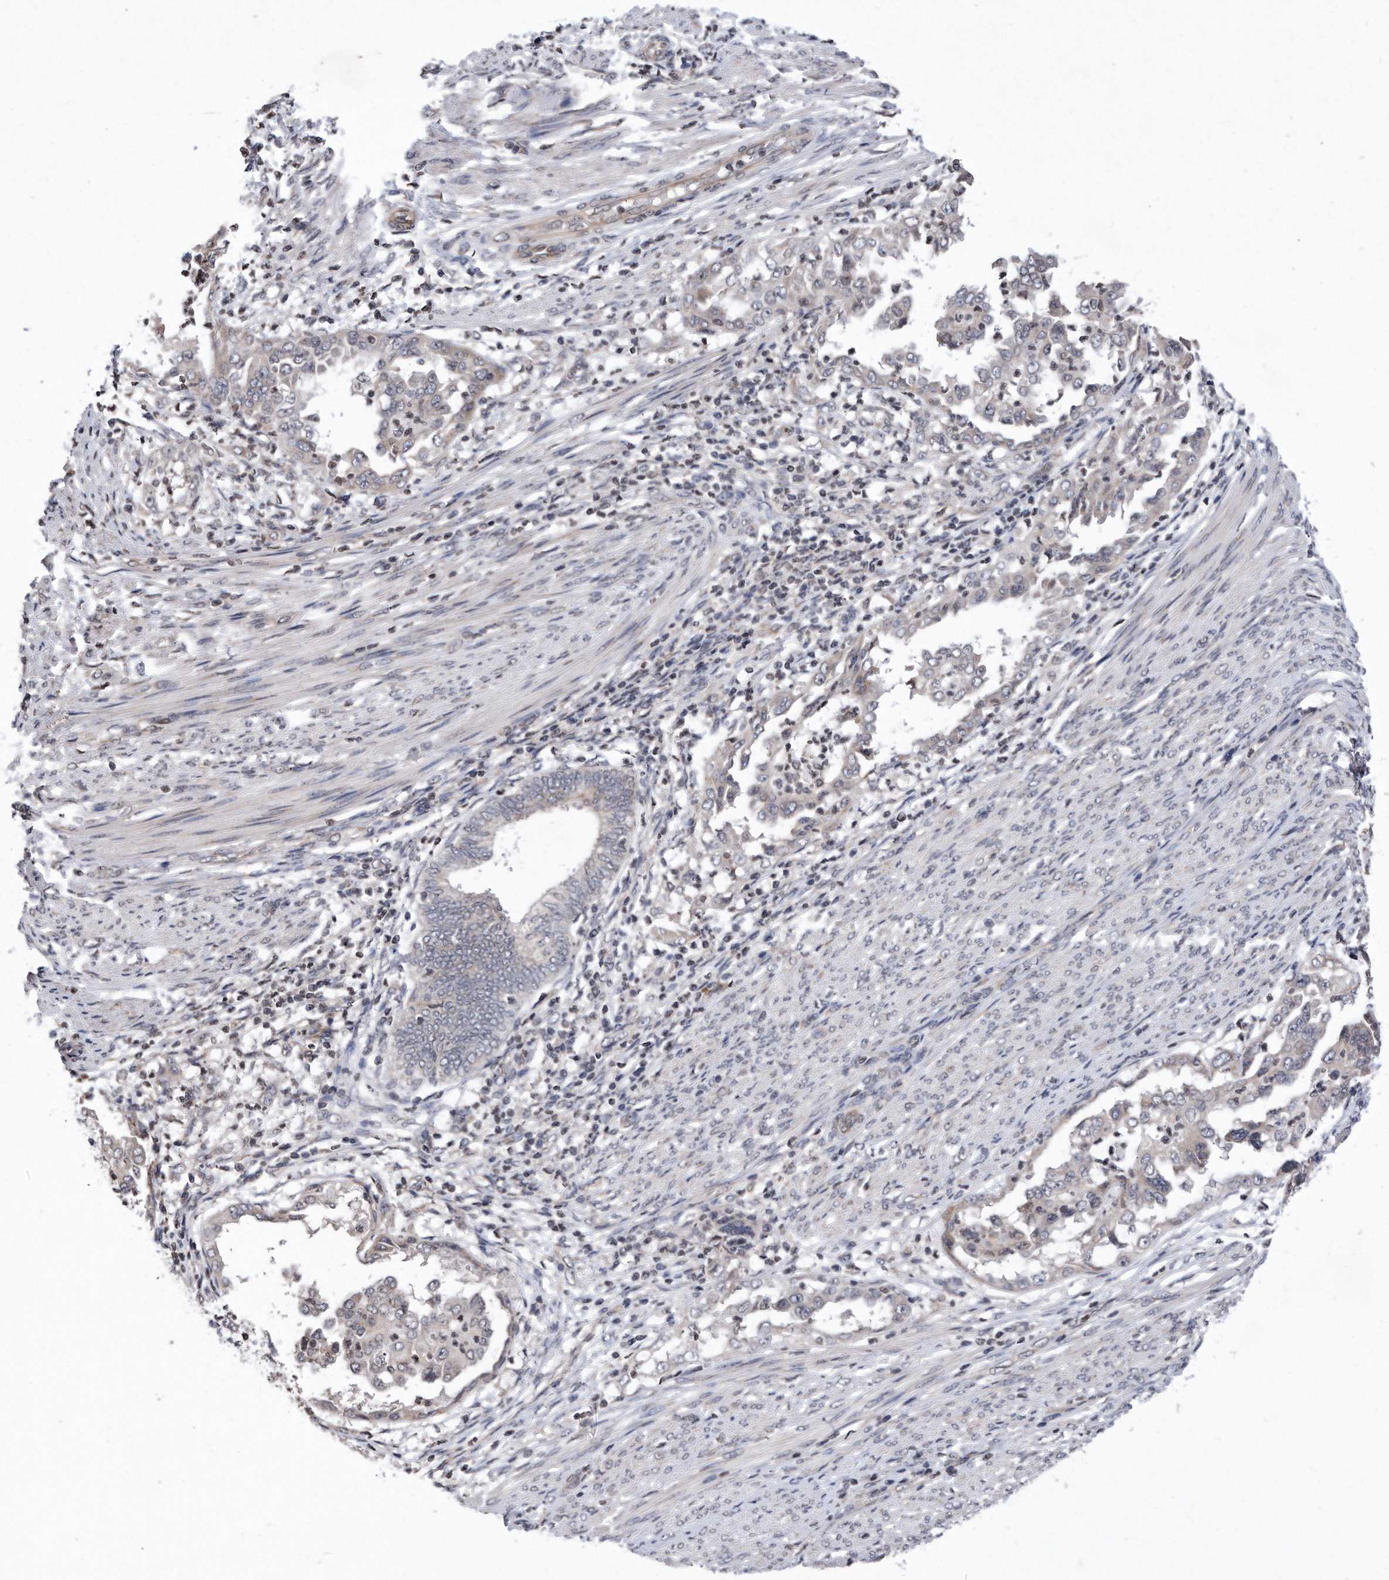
{"staining": {"intensity": "negative", "quantity": "none", "location": "none"}, "tissue": "endometrial cancer", "cell_type": "Tumor cells", "image_type": "cancer", "snomed": [{"axis": "morphology", "description": "Adenocarcinoma, NOS"}, {"axis": "topography", "description": "Endometrium"}], "caption": "Endometrial adenocarcinoma was stained to show a protein in brown. There is no significant staining in tumor cells. (DAB immunohistochemistry visualized using brightfield microscopy, high magnification).", "gene": "DAB1", "patient": {"sex": "female", "age": 85}}